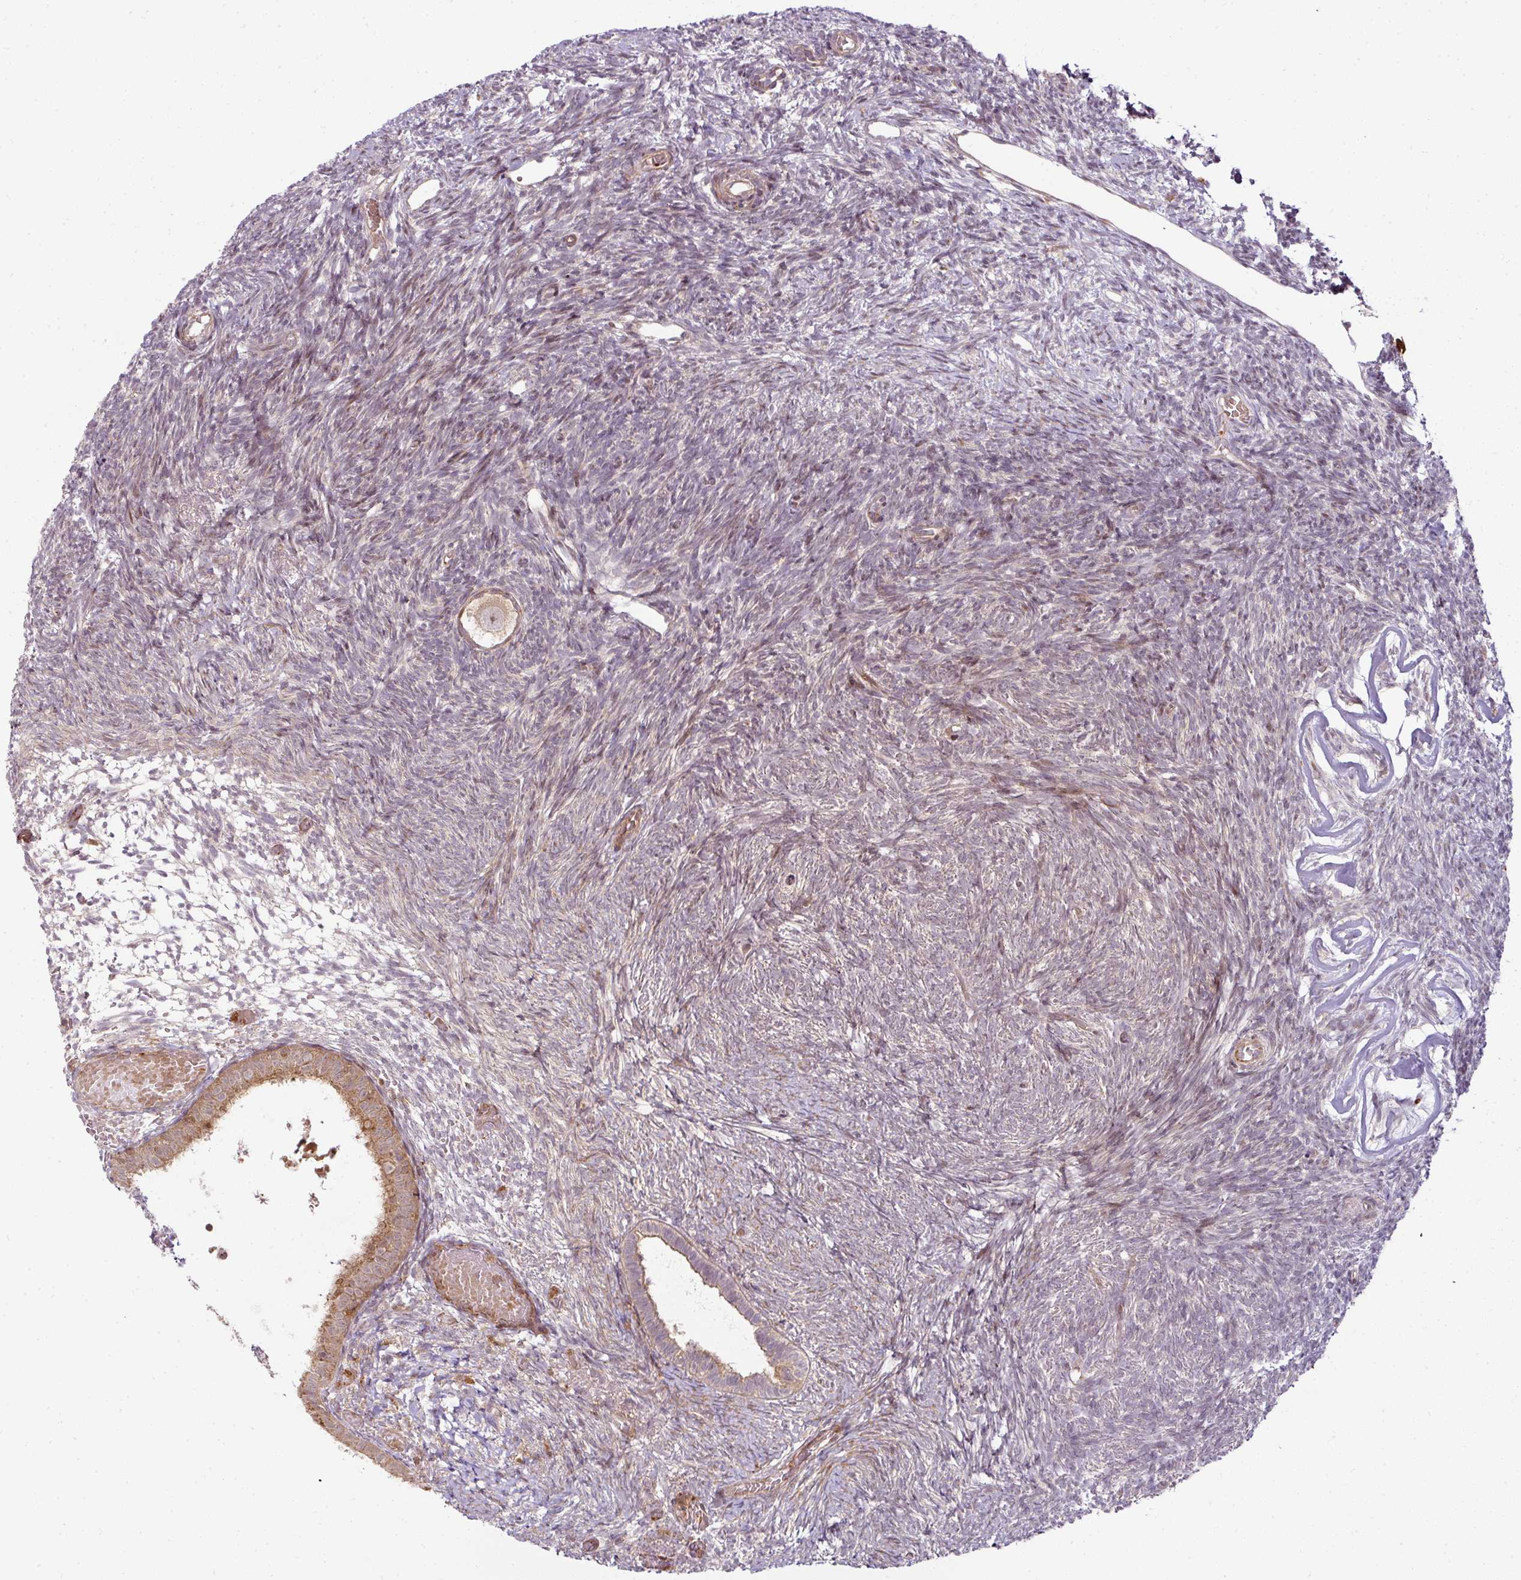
{"staining": {"intensity": "weak", "quantity": ">75%", "location": "cytoplasmic/membranous"}, "tissue": "ovary", "cell_type": "Follicle cells", "image_type": "normal", "snomed": [{"axis": "morphology", "description": "Normal tissue, NOS"}, {"axis": "topography", "description": "Ovary"}], "caption": "Follicle cells demonstrate low levels of weak cytoplasmic/membranous positivity in approximately >75% of cells in benign ovary. The protein of interest is stained brown, and the nuclei are stained in blue (DAB (3,3'-diaminobenzidine) IHC with brightfield microscopy, high magnification).", "gene": "ATAT1", "patient": {"sex": "female", "age": 39}}